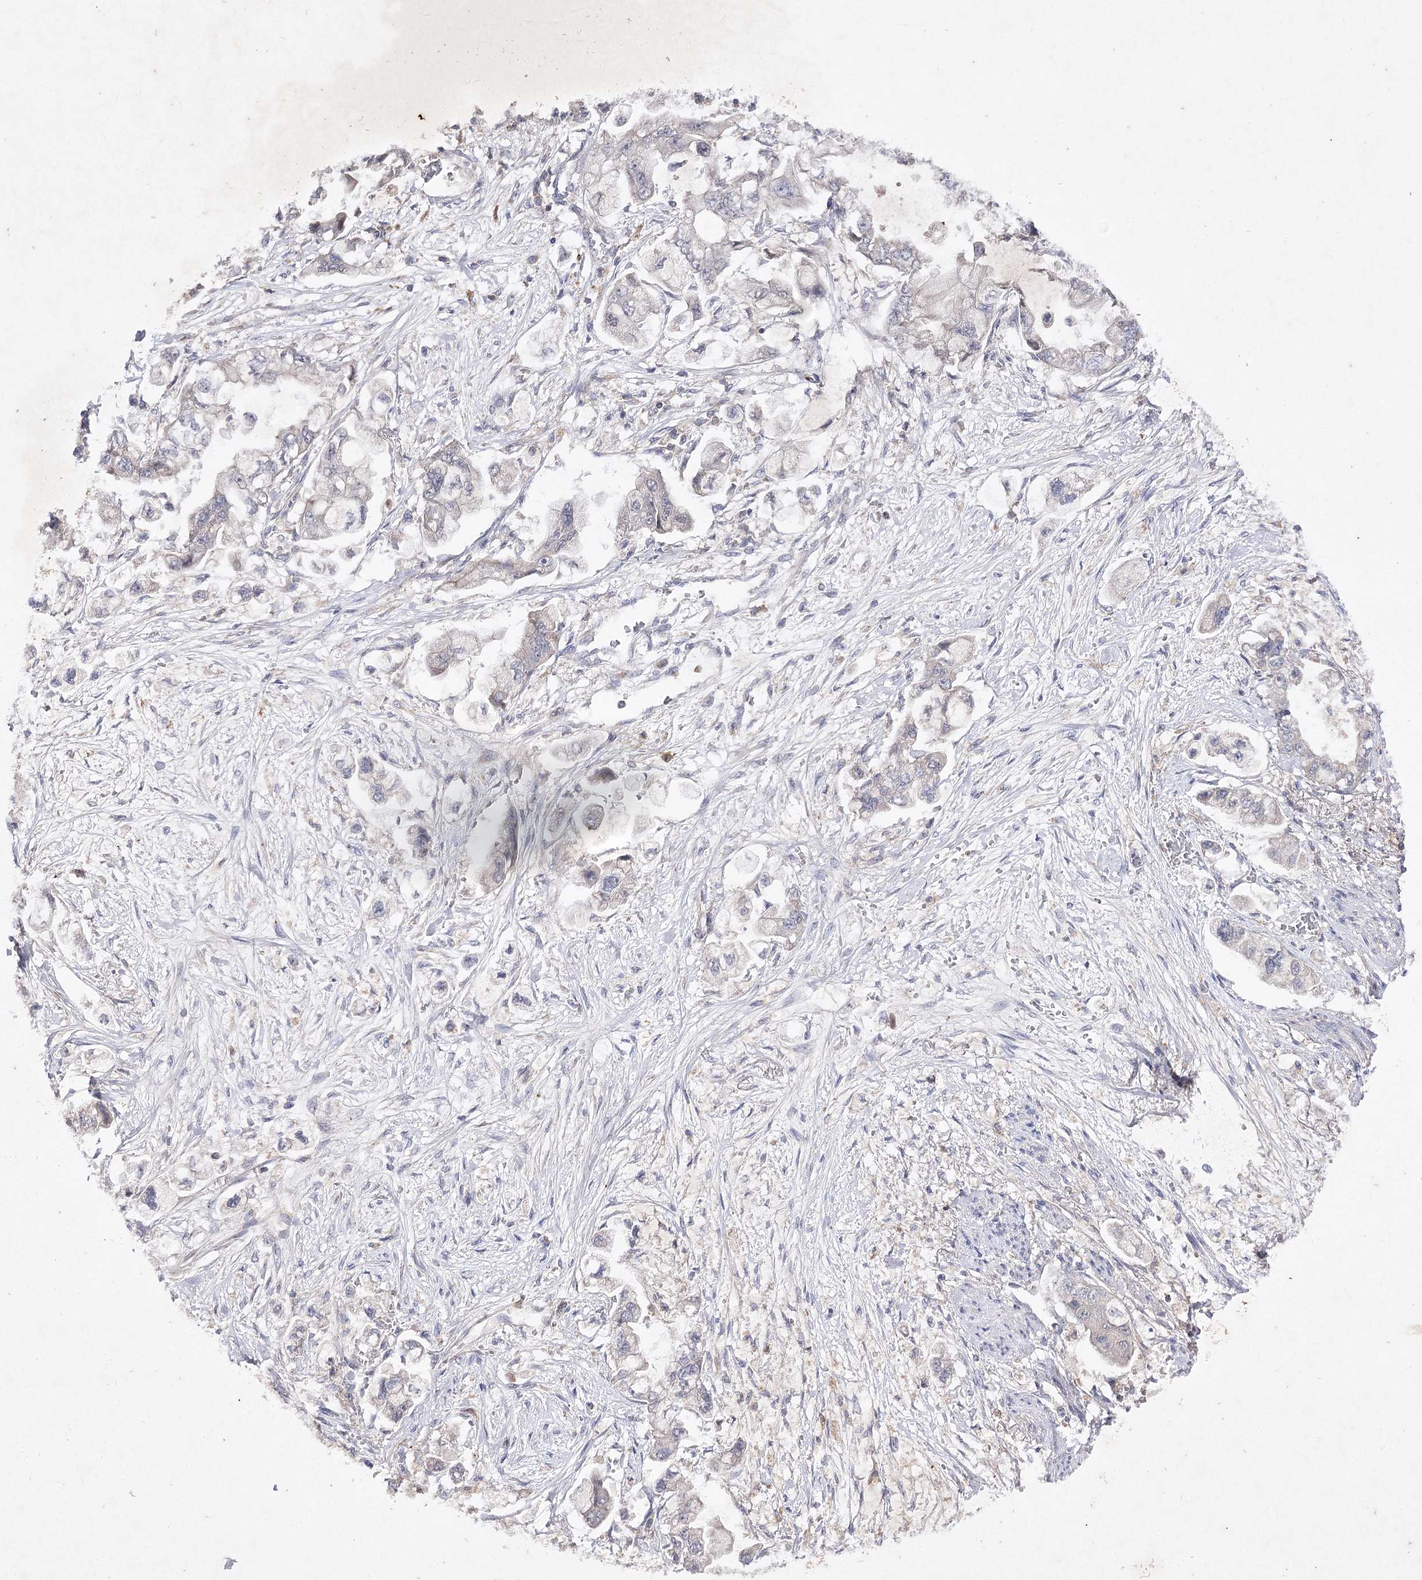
{"staining": {"intensity": "negative", "quantity": "none", "location": "none"}, "tissue": "stomach cancer", "cell_type": "Tumor cells", "image_type": "cancer", "snomed": [{"axis": "morphology", "description": "Adenocarcinoma, NOS"}, {"axis": "topography", "description": "Stomach"}], "caption": "A photomicrograph of human stomach adenocarcinoma is negative for staining in tumor cells.", "gene": "BCR", "patient": {"sex": "male", "age": 62}}